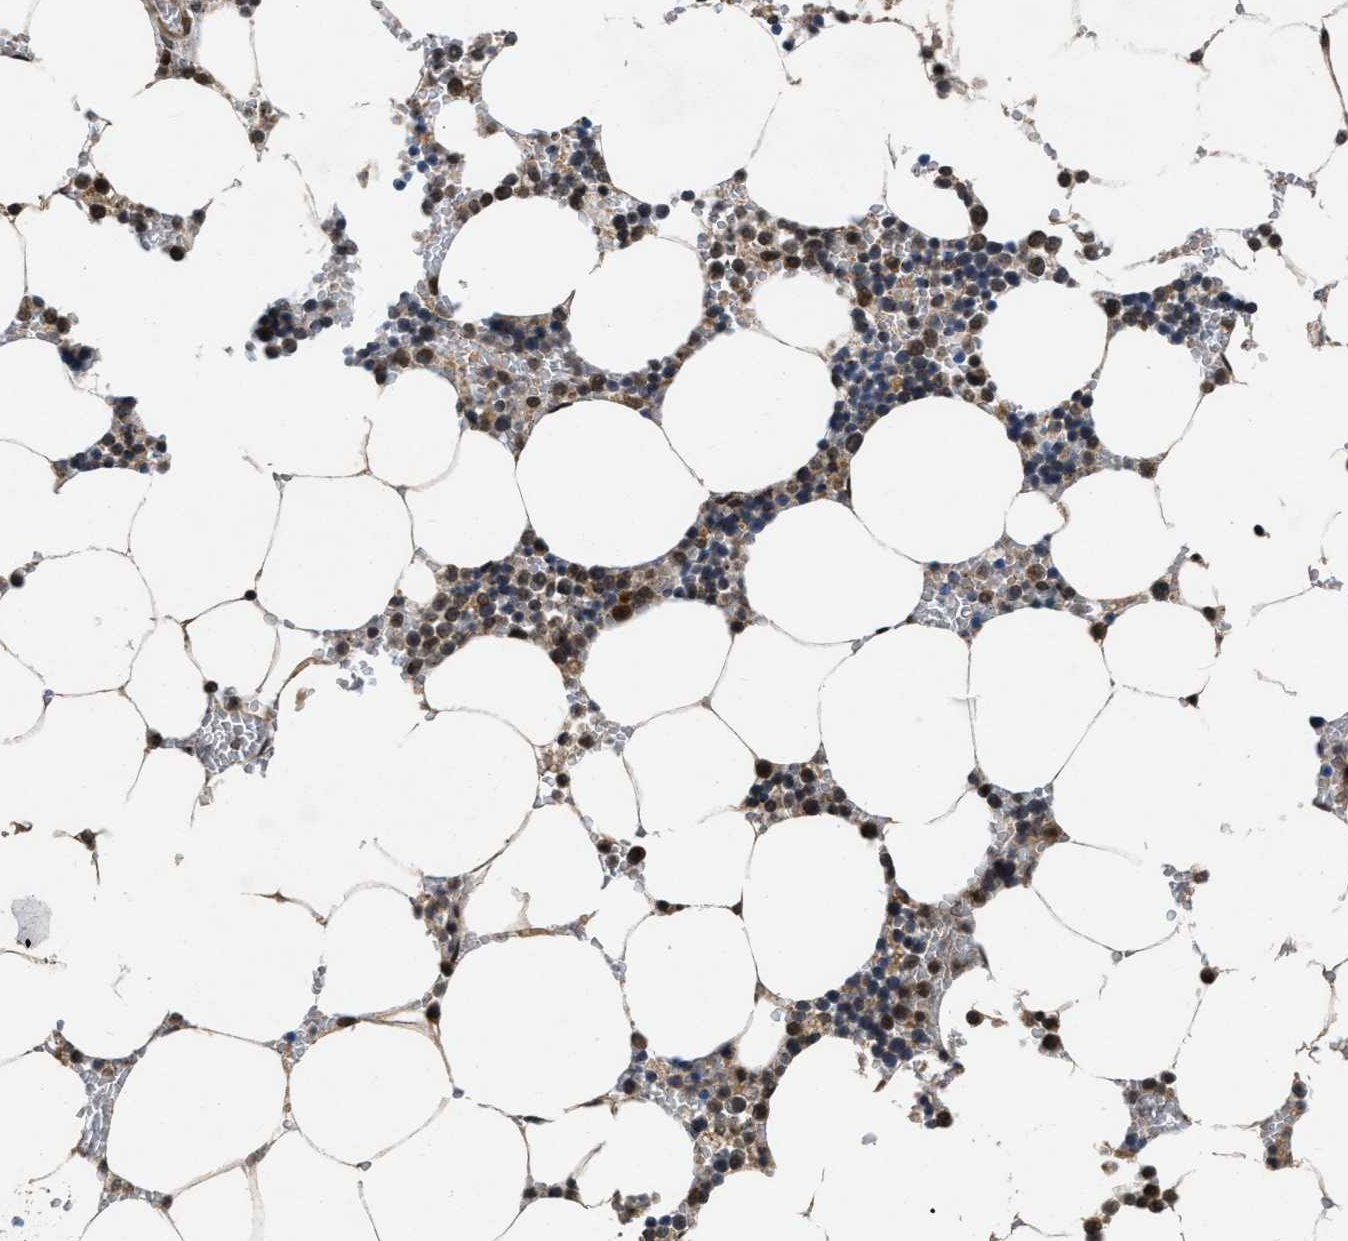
{"staining": {"intensity": "moderate", "quantity": "<25%", "location": "cytoplasmic/membranous,nuclear"}, "tissue": "bone marrow", "cell_type": "Hematopoietic cells", "image_type": "normal", "snomed": [{"axis": "morphology", "description": "Normal tissue, NOS"}, {"axis": "topography", "description": "Bone marrow"}], "caption": "IHC of benign bone marrow reveals low levels of moderate cytoplasmic/membranous,nuclear expression in approximately <25% of hematopoietic cells. (Brightfield microscopy of DAB IHC at high magnification).", "gene": "ZNHIT1", "patient": {"sex": "male", "age": 70}}